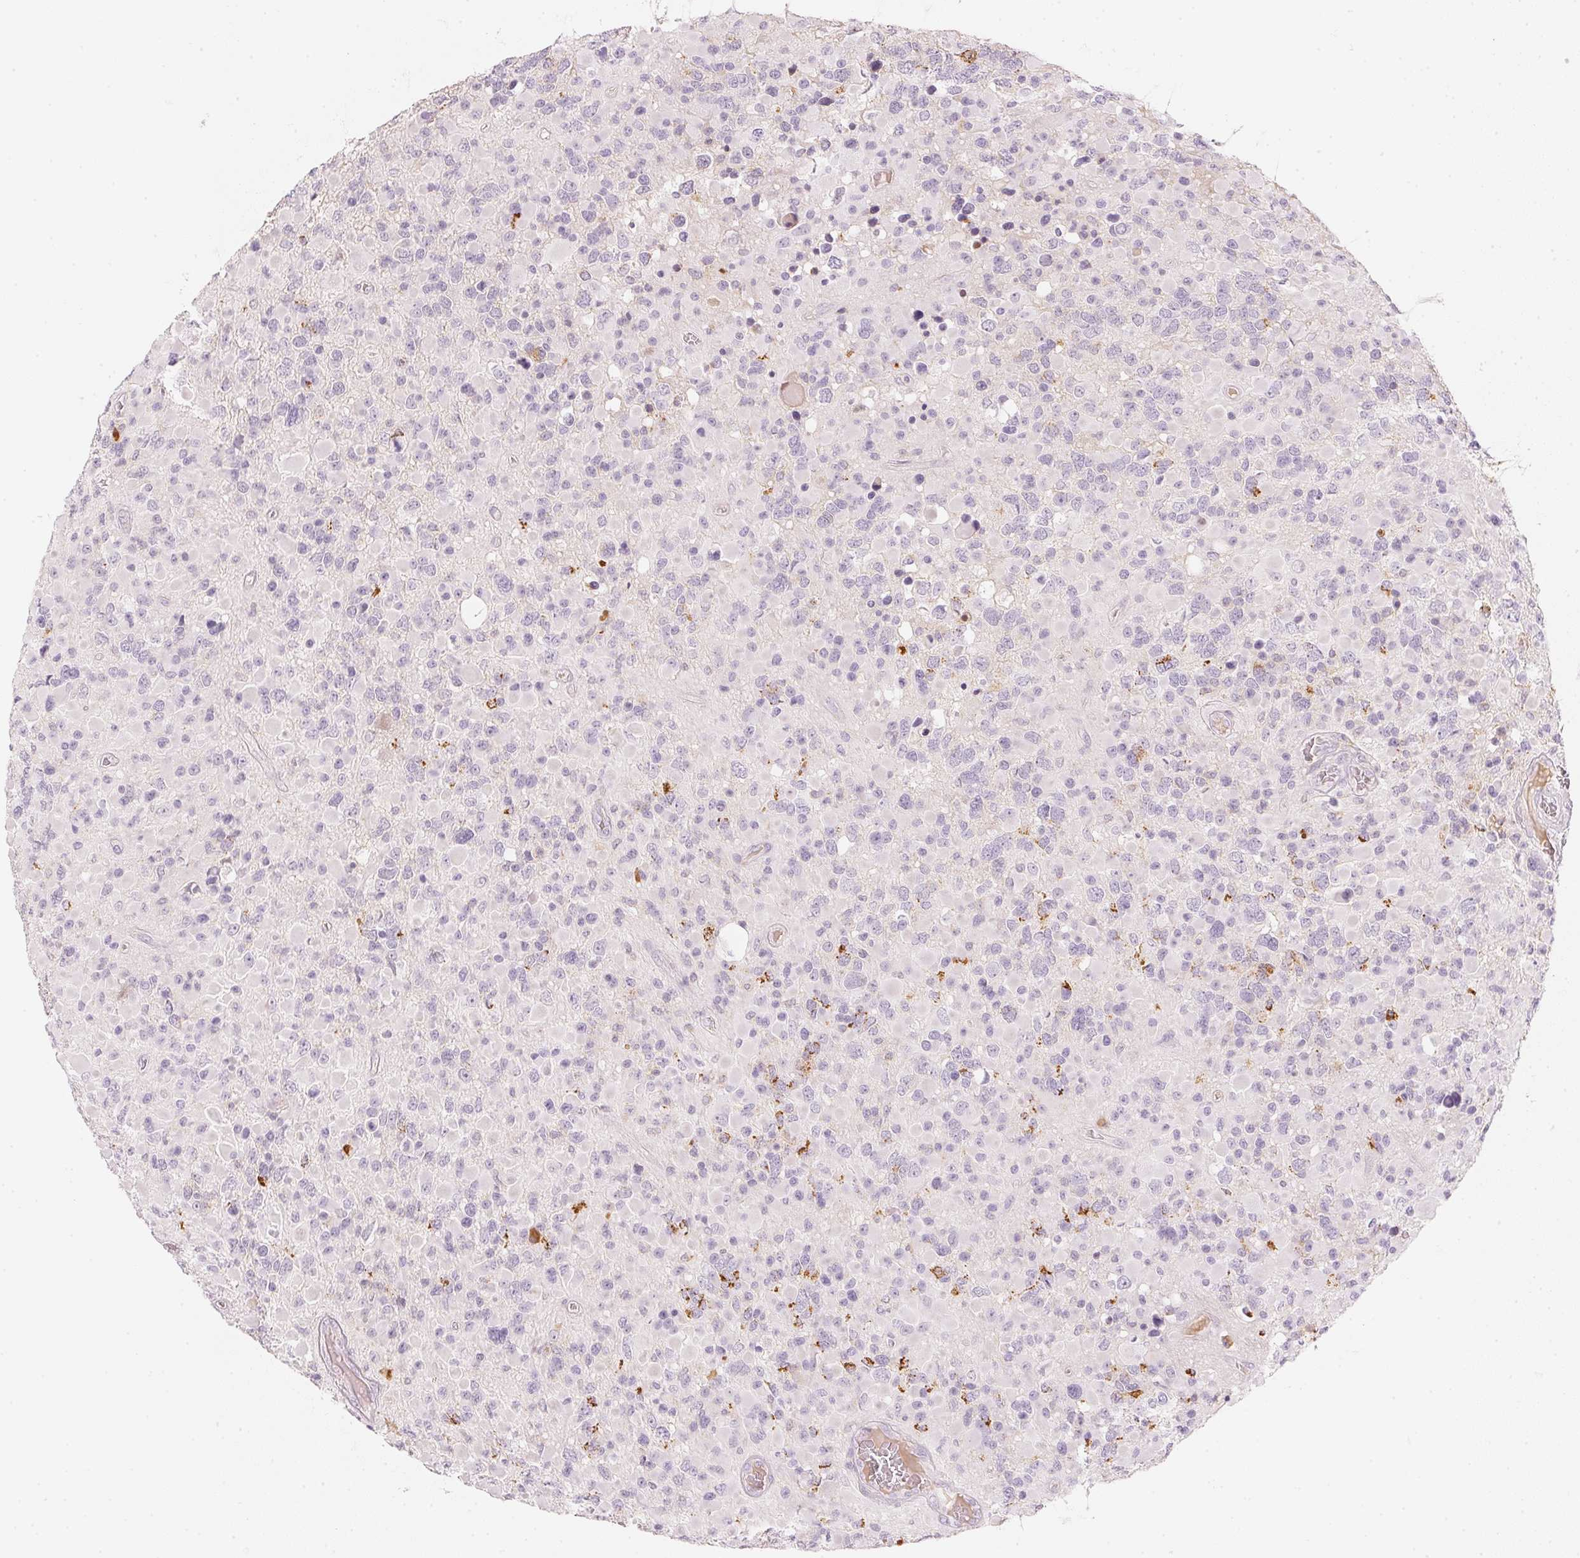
{"staining": {"intensity": "negative", "quantity": "none", "location": "none"}, "tissue": "glioma", "cell_type": "Tumor cells", "image_type": "cancer", "snomed": [{"axis": "morphology", "description": "Glioma, malignant, High grade"}, {"axis": "topography", "description": "Brain"}], "caption": "Protein analysis of glioma shows no significant expression in tumor cells.", "gene": "RMDN2", "patient": {"sex": "female", "age": 40}}